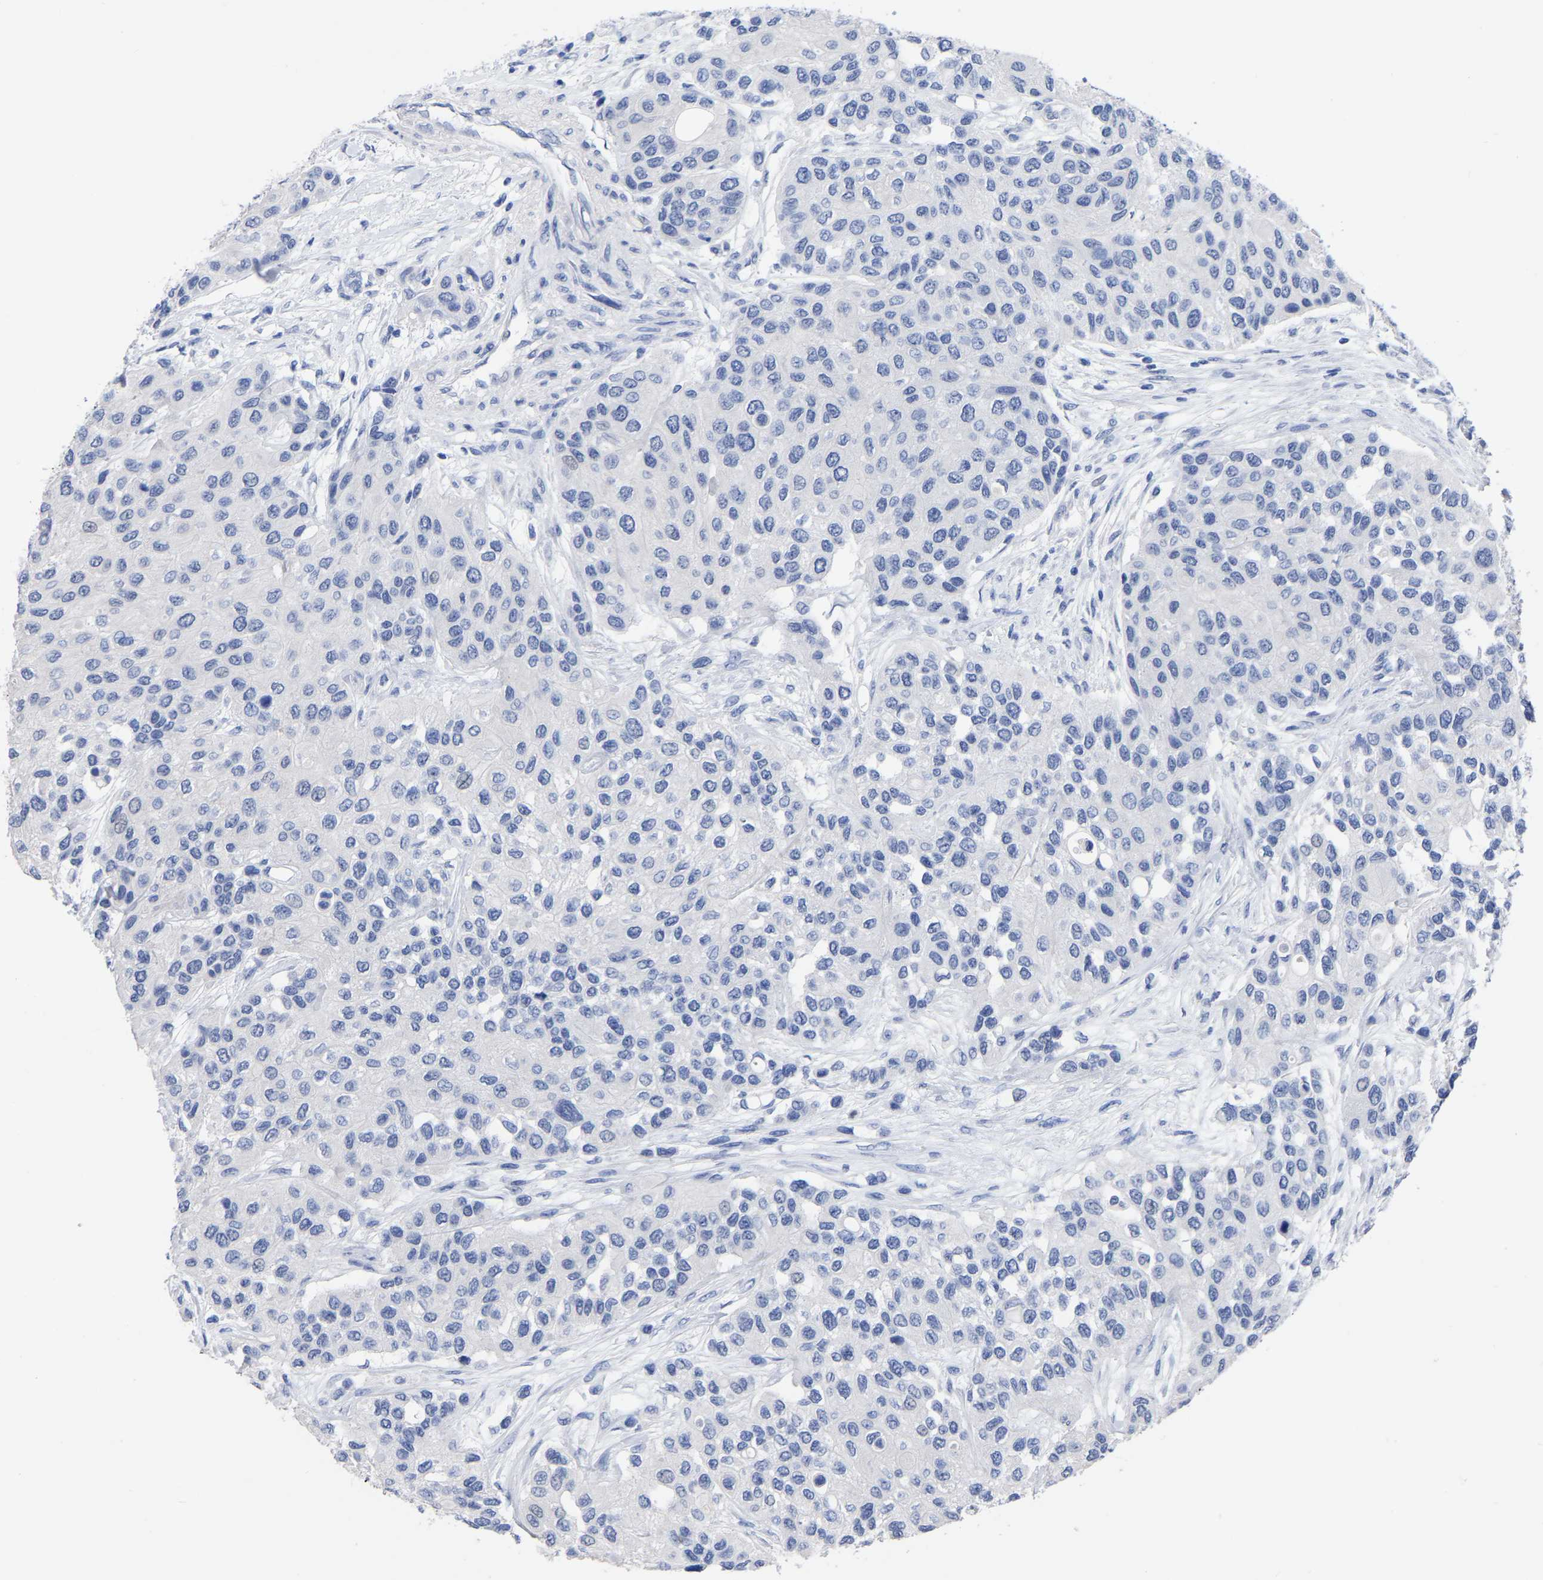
{"staining": {"intensity": "negative", "quantity": "none", "location": "none"}, "tissue": "urothelial cancer", "cell_type": "Tumor cells", "image_type": "cancer", "snomed": [{"axis": "morphology", "description": "Urothelial carcinoma, High grade"}, {"axis": "topography", "description": "Urinary bladder"}], "caption": "Immunohistochemical staining of human urothelial carcinoma (high-grade) shows no significant expression in tumor cells. Nuclei are stained in blue.", "gene": "ANXA13", "patient": {"sex": "female", "age": 56}}